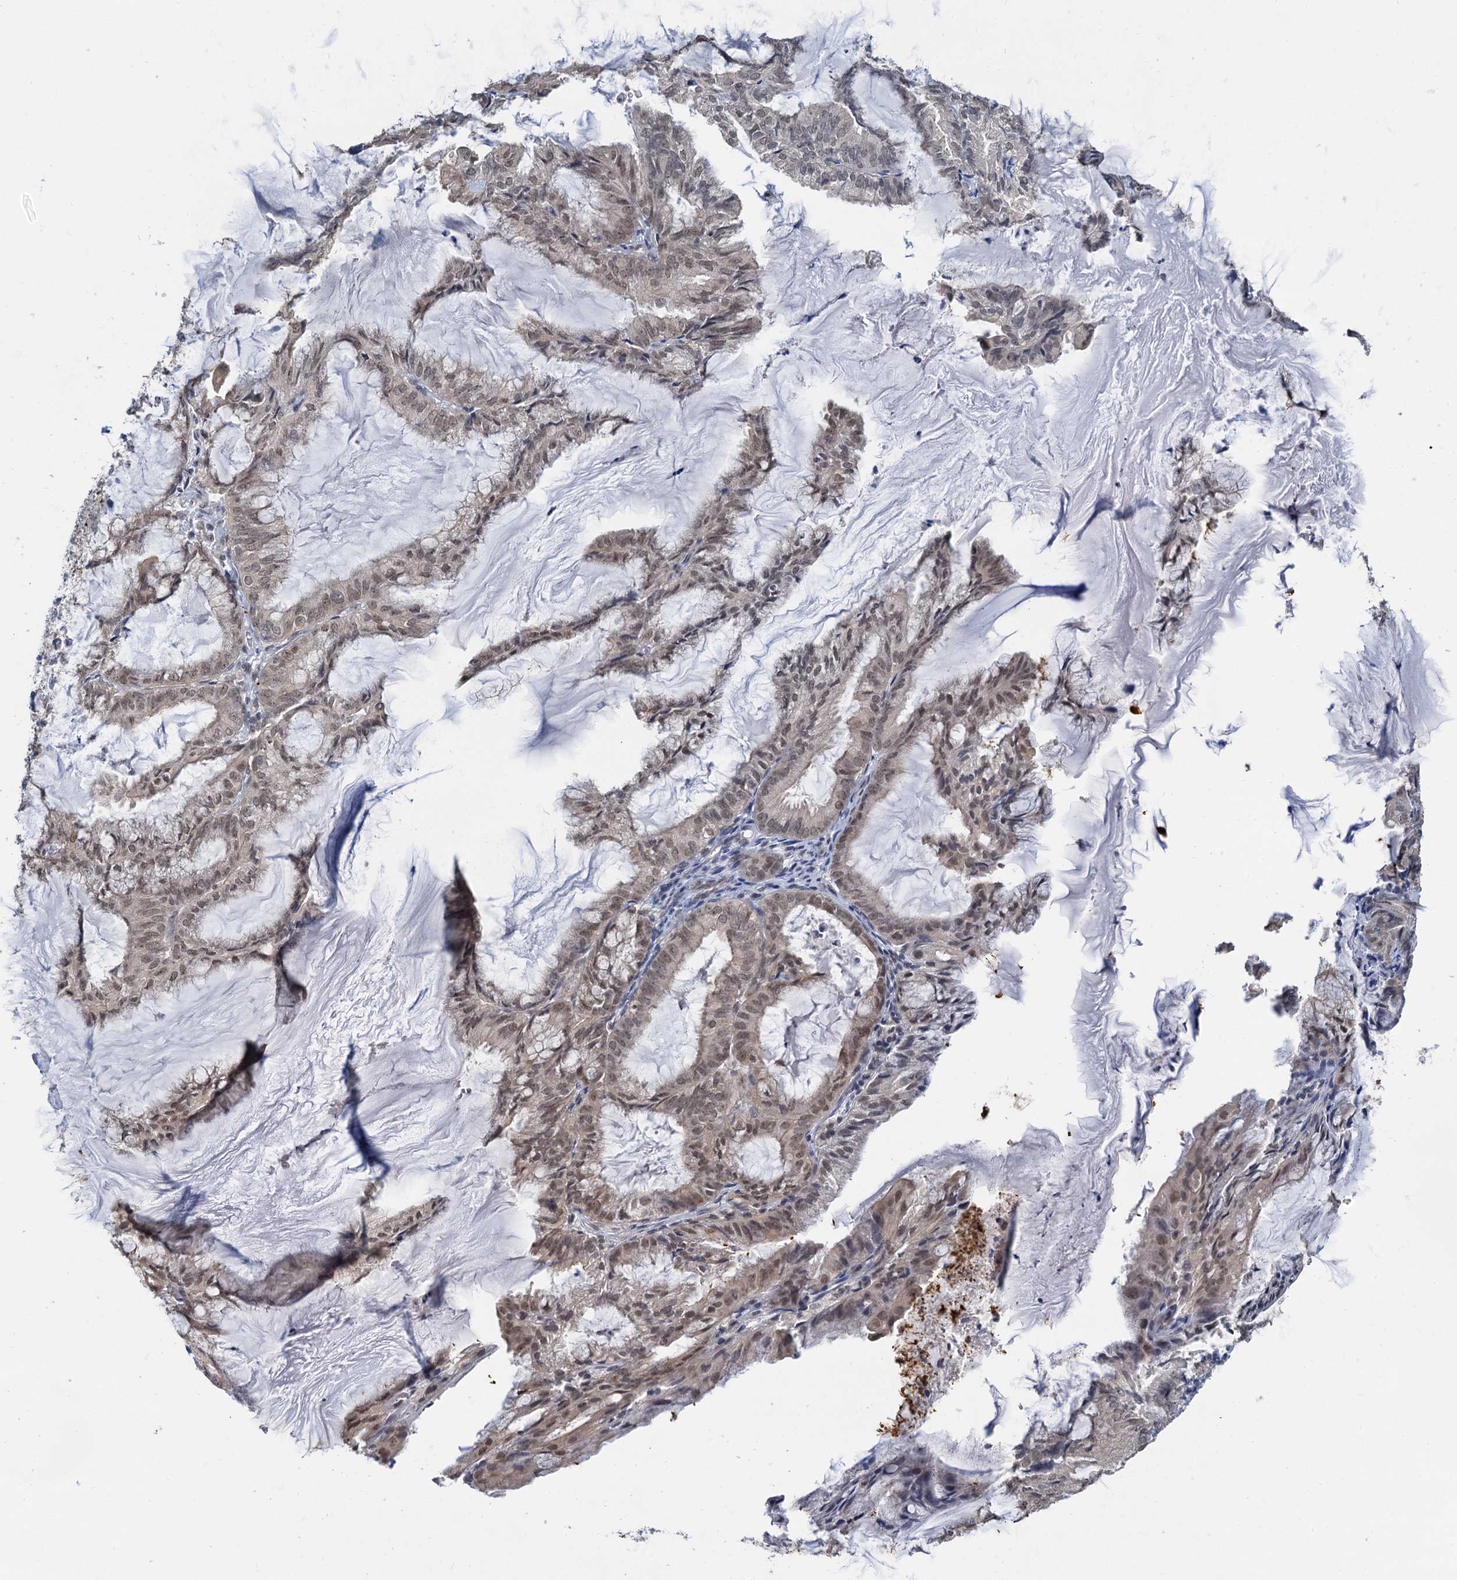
{"staining": {"intensity": "moderate", "quantity": "25%-75%", "location": "nuclear"}, "tissue": "endometrial cancer", "cell_type": "Tumor cells", "image_type": "cancer", "snomed": [{"axis": "morphology", "description": "Adenocarcinoma, NOS"}, {"axis": "topography", "description": "Endometrium"}], "caption": "Moderate nuclear staining for a protein is seen in approximately 25%-75% of tumor cells of endometrial cancer using immunohistochemistry.", "gene": "NAT10", "patient": {"sex": "female", "age": 86}}